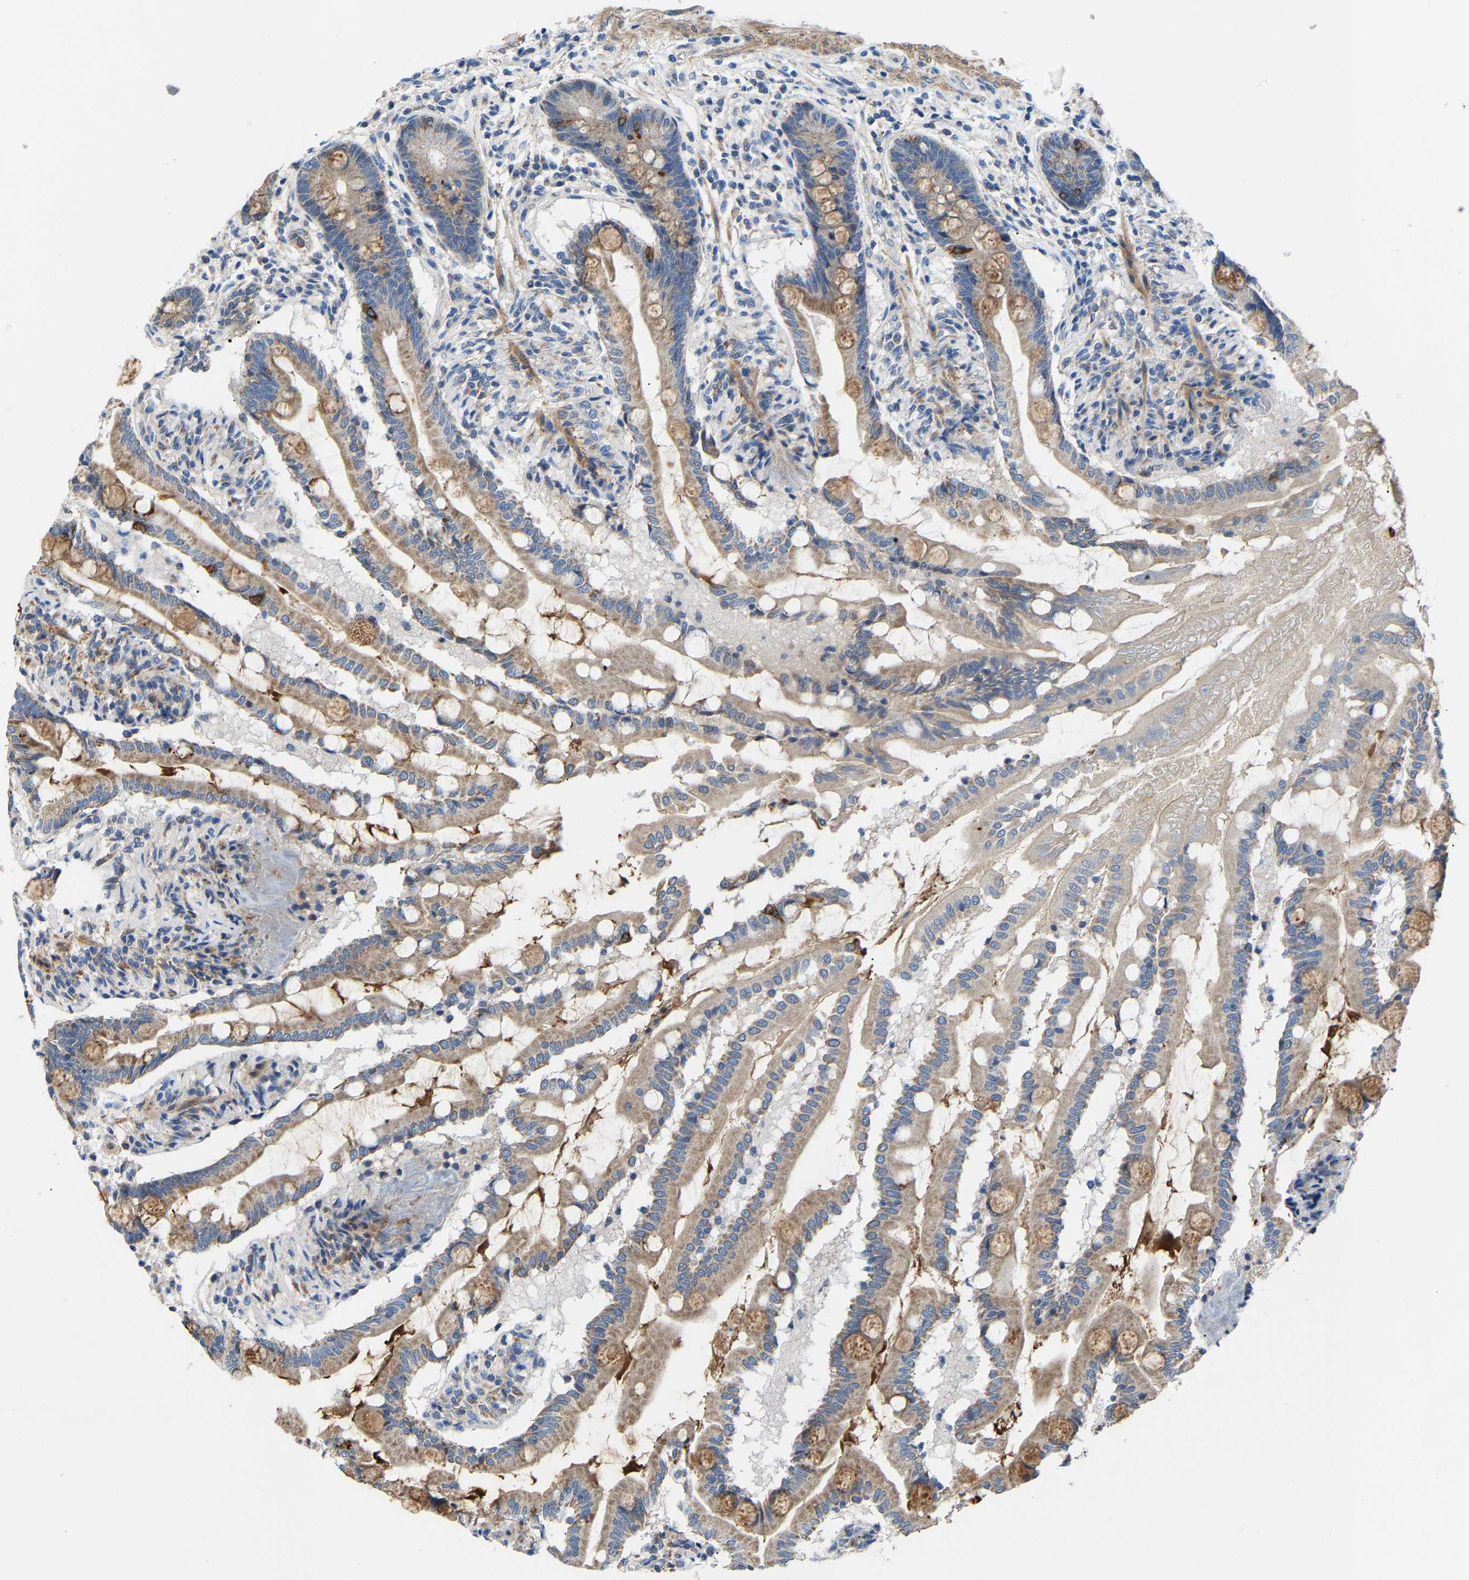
{"staining": {"intensity": "weak", "quantity": ">75%", "location": "cytoplasmic/membranous"}, "tissue": "small intestine", "cell_type": "Glandular cells", "image_type": "normal", "snomed": [{"axis": "morphology", "description": "Normal tissue, NOS"}, {"axis": "topography", "description": "Small intestine"}], "caption": "IHC histopathology image of normal human small intestine stained for a protein (brown), which displays low levels of weak cytoplasmic/membranous staining in approximately >75% of glandular cells.", "gene": "CCDC171", "patient": {"sex": "female", "age": 56}}